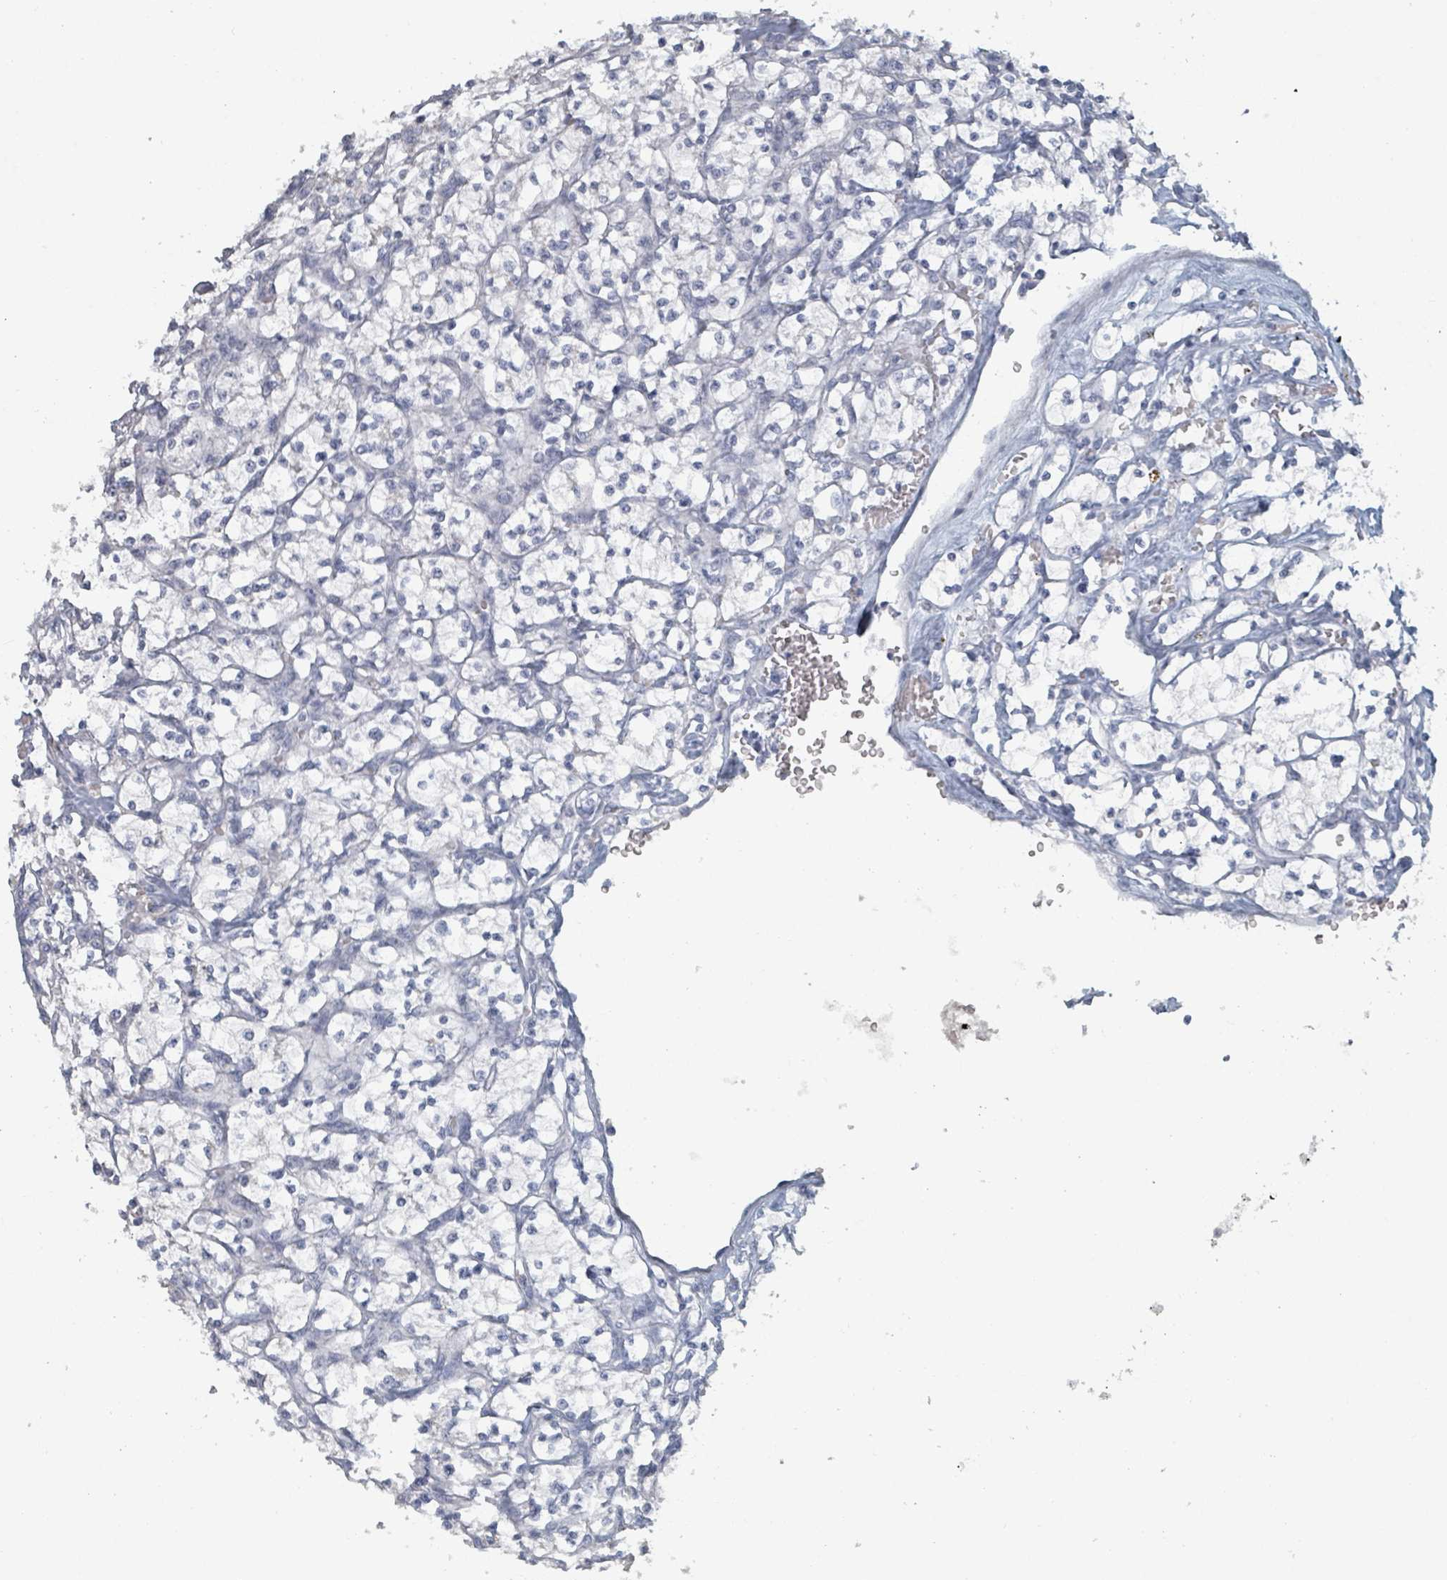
{"staining": {"intensity": "negative", "quantity": "none", "location": "none"}, "tissue": "renal cancer", "cell_type": "Tumor cells", "image_type": "cancer", "snomed": [{"axis": "morphology", "description": "Adenocarcinoma, NOS"}, {"axis": "topography", "description": "Kidney"}], "caption": "Renal cancer was stained to show a protein in brown. There is no significant positivity in tumor cells. (Brightfield microscopy of DAB immunohistochemistry (IHC) at high magnification).", "gene": "HEATR5A", "patient": {"sex": "female", "age": 64}}